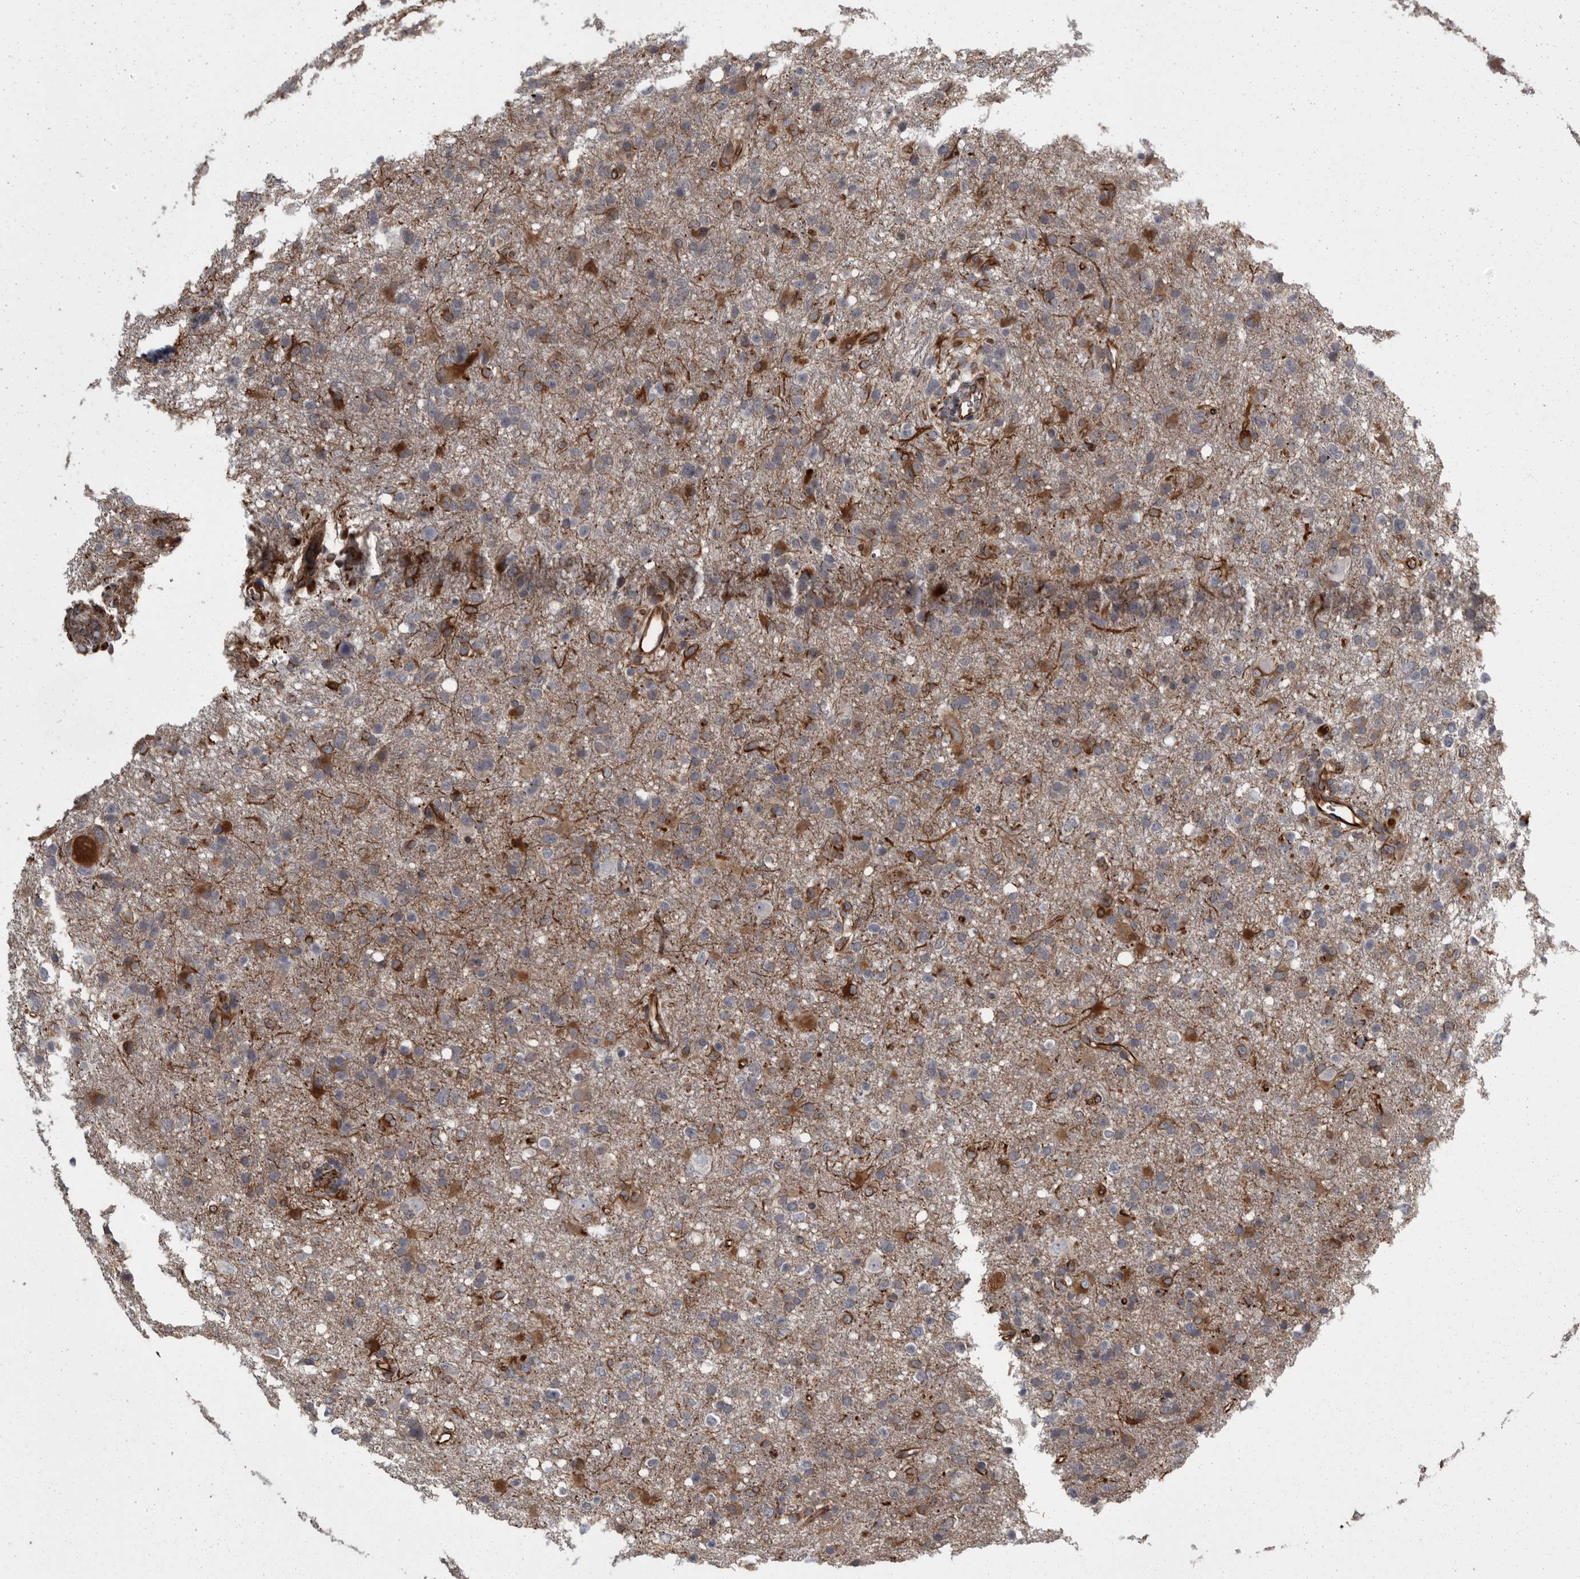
{"staining": {"intensity": "moderate", "quantity": ">75%", "location": "cytoplasmic/membranous"}, "tissue": "glioma", "cell_type": "Tumor cells", "image_type": "cancer", "snomed": [{"axis": "morphology", "description": "Glioma, malignant, High grade"}, {"axis": "topography", "description": "Brain"}], "caption": "This is an image of IHC staining of glioma, which shows moderate staining in the cytoplasmic/membranous of tumor cells.", "gene": "FAAP100", "patient": {"sex": "female", "age": 57}}